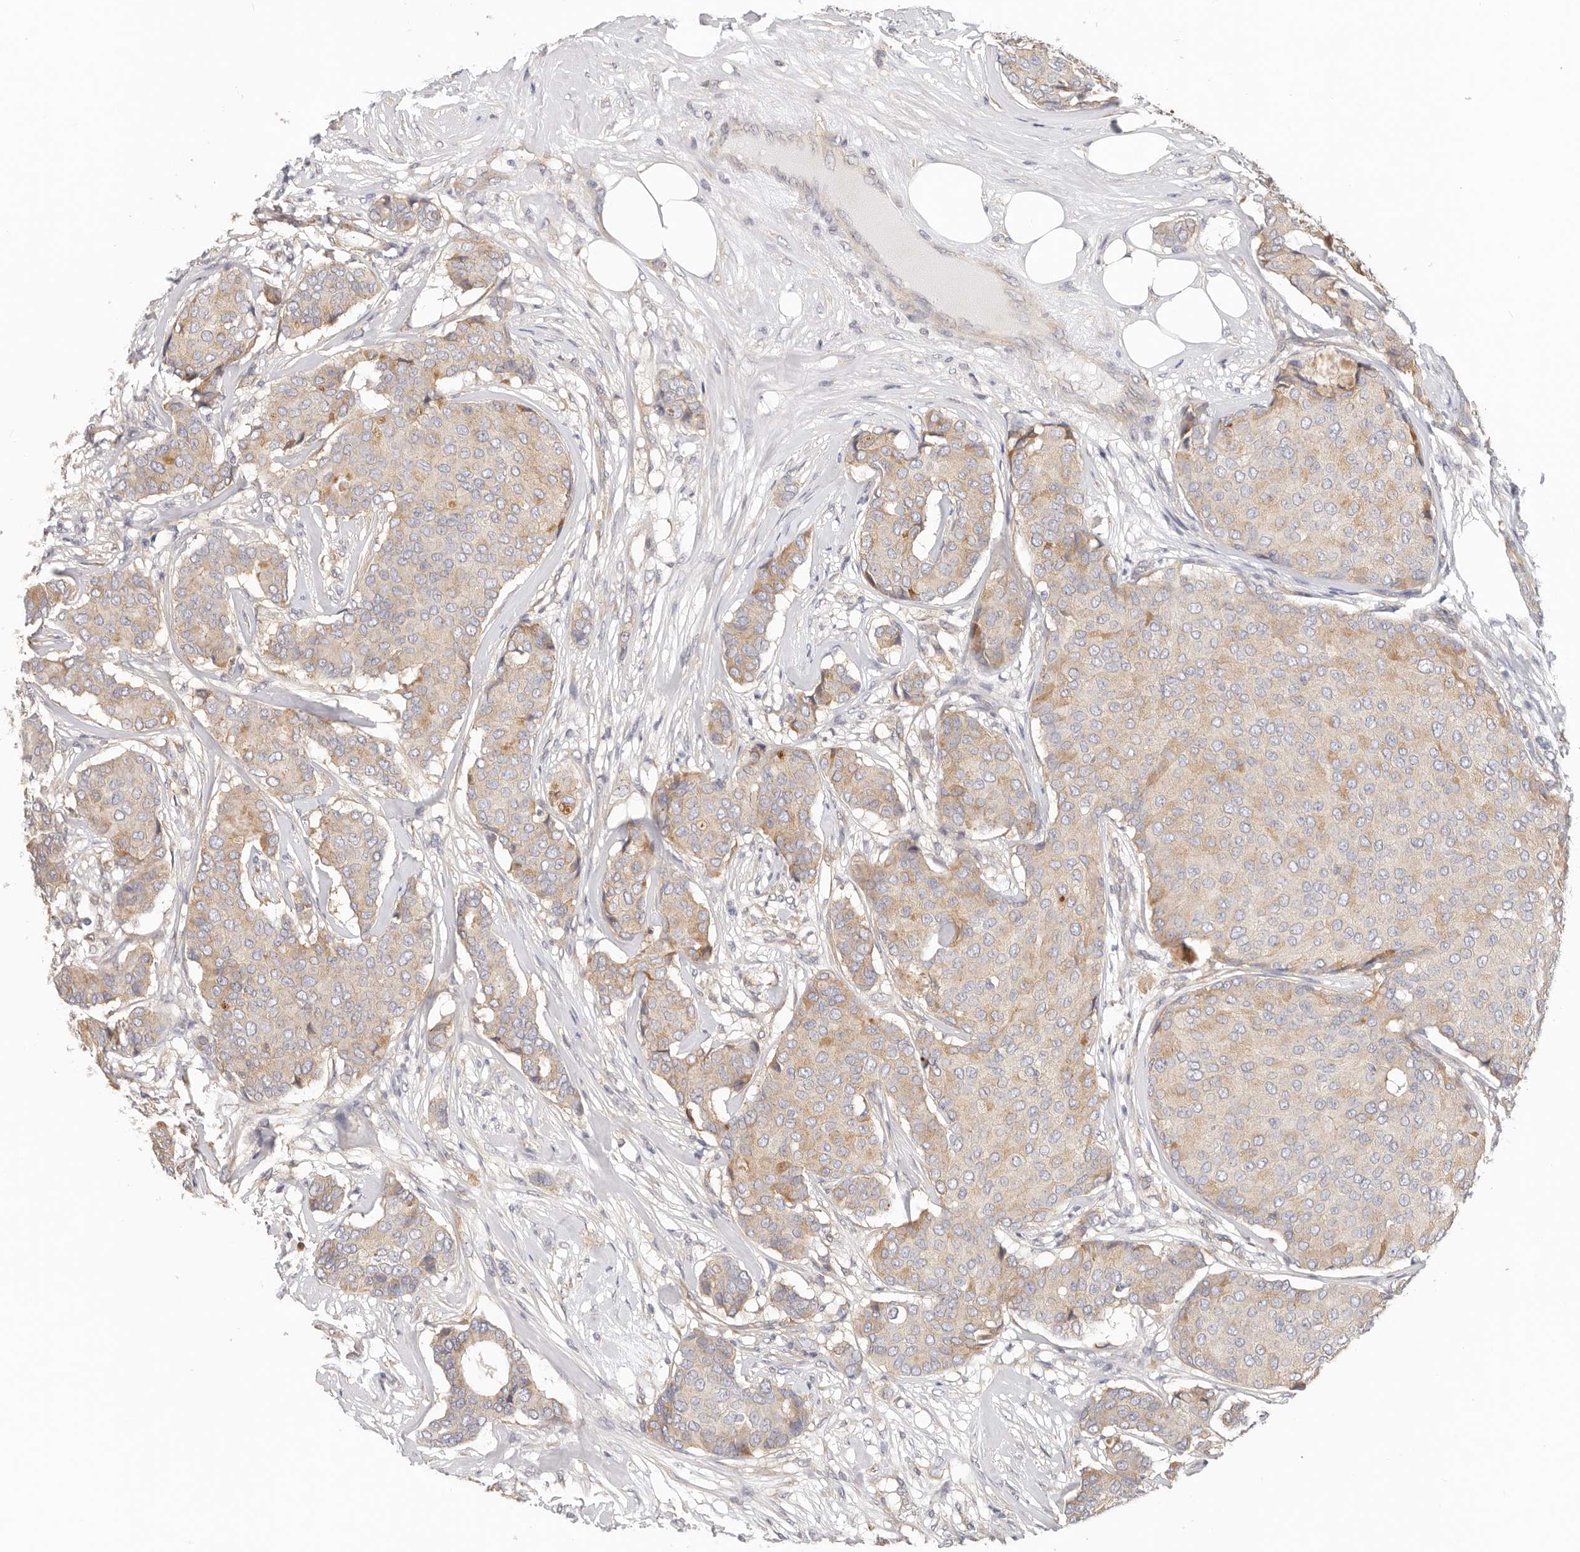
{"staining": {"intensity": "weak", "quantity": ">75%", "location": "cytoplasmic/membranous"}, "tissue": "breast cancer", "cell_type": "Tumor cells", "image_type": "cancer", "snomed": [{"axis": "morphology", "description": "Duct carcinoma"}, {"axis": "topography", "description": "Breast"}], "caption": "Brown immunohistochemical staining in breast infiltrating ductal carcinoma displays weak cytoplasmic/membranous positivity in approximately >75% of tumor cells.", "gene": "AFDN", "patient": {"sex": "female", "age": 75}}